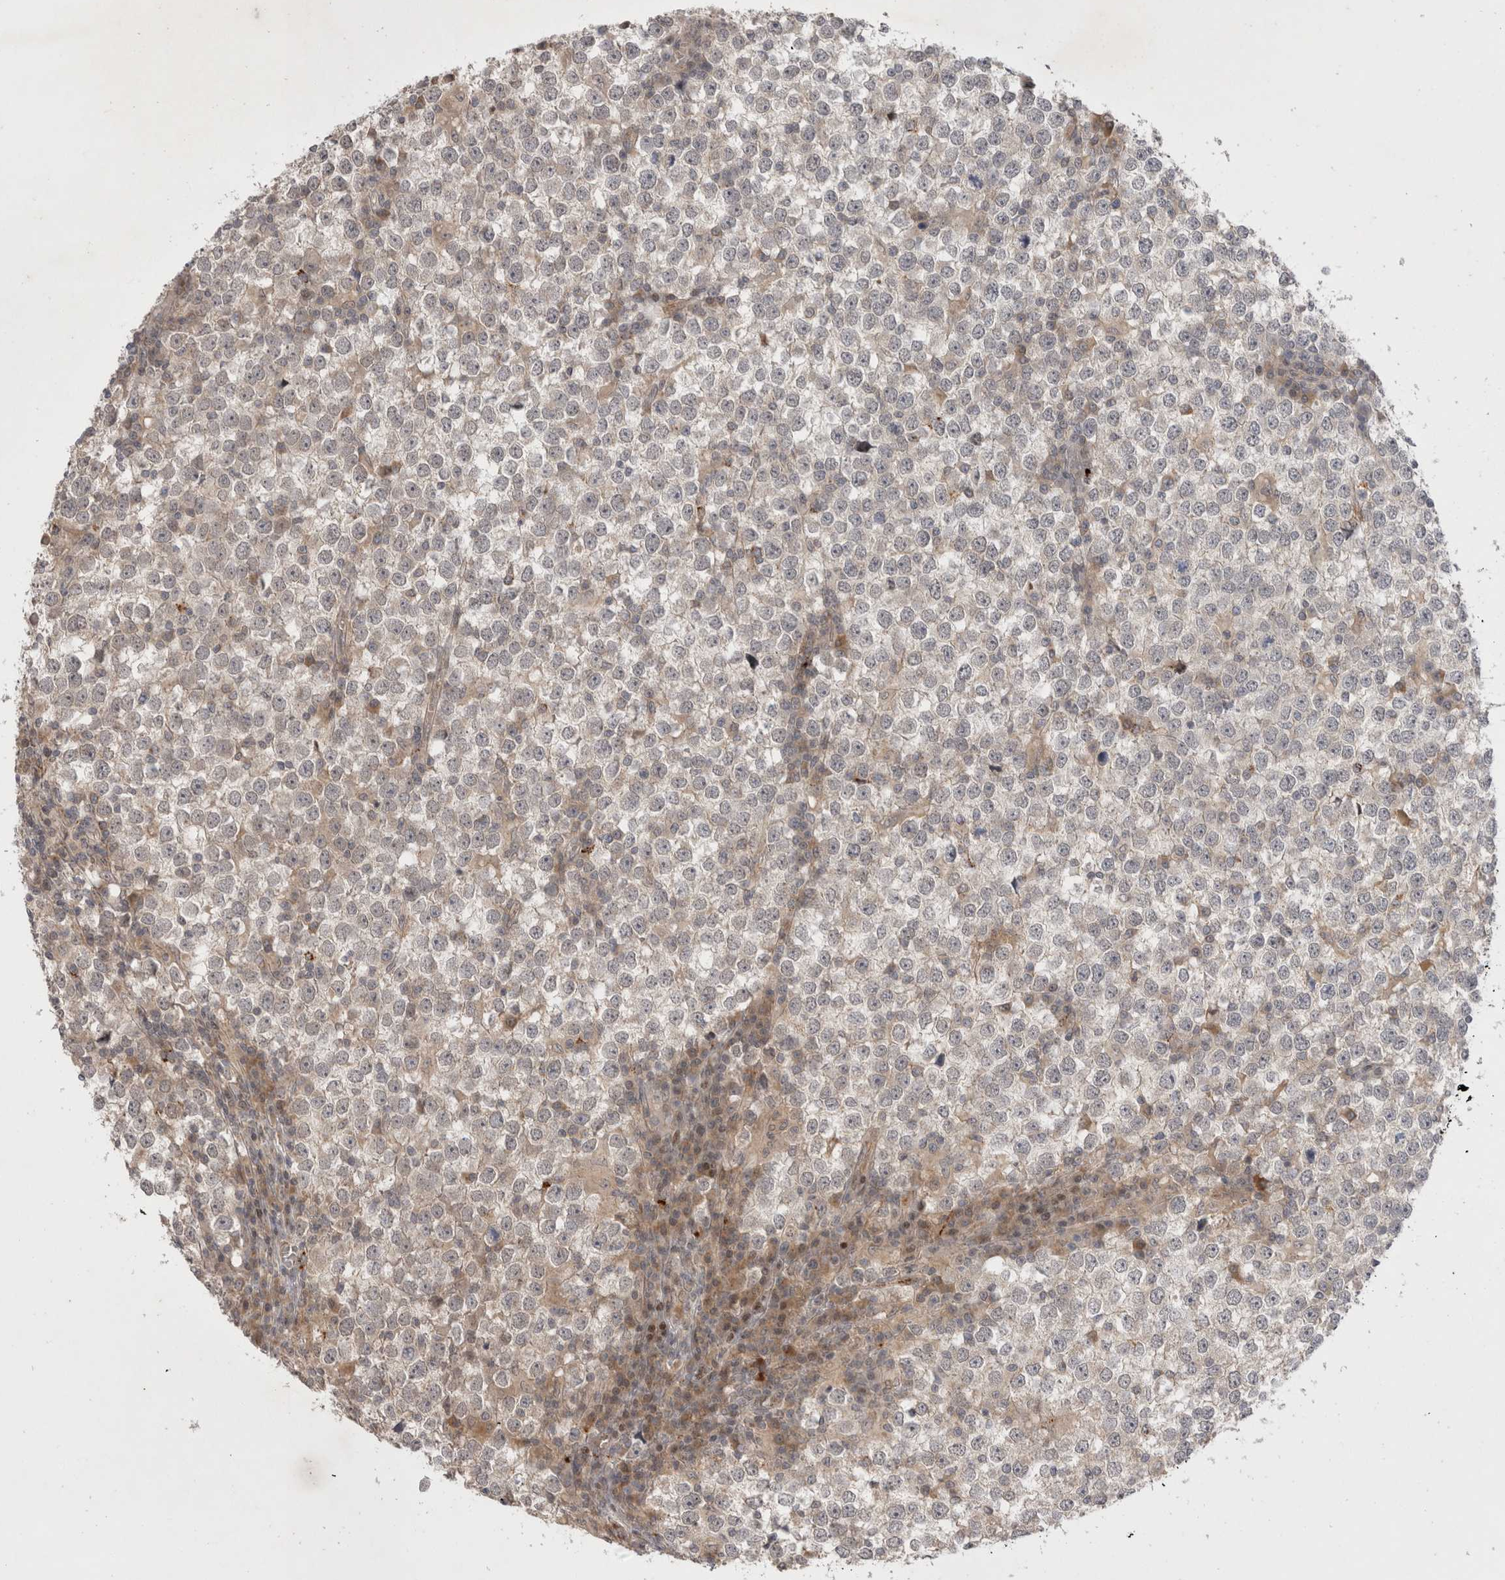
{"staining": {"intensity": "negative", "quantity": "none", "location": "none"}, "tissue": "testis cancer", "cell_type": "Tumor cells", "image_type": "cancer", "snomed": [{"axis": "morphology", "description": "Seminoma, NOS"}, {"axis": "topography", "description": "Testis"}], "caption": "DAB immunohistochemical staining of human seminoma (testis) demonstrates no significant expression in tumor cells. (DAB immunohistochemistry (IHC), high magnification).", "gene": "PLEKHM1", "patient": {"sex": "male", "age": 65}}